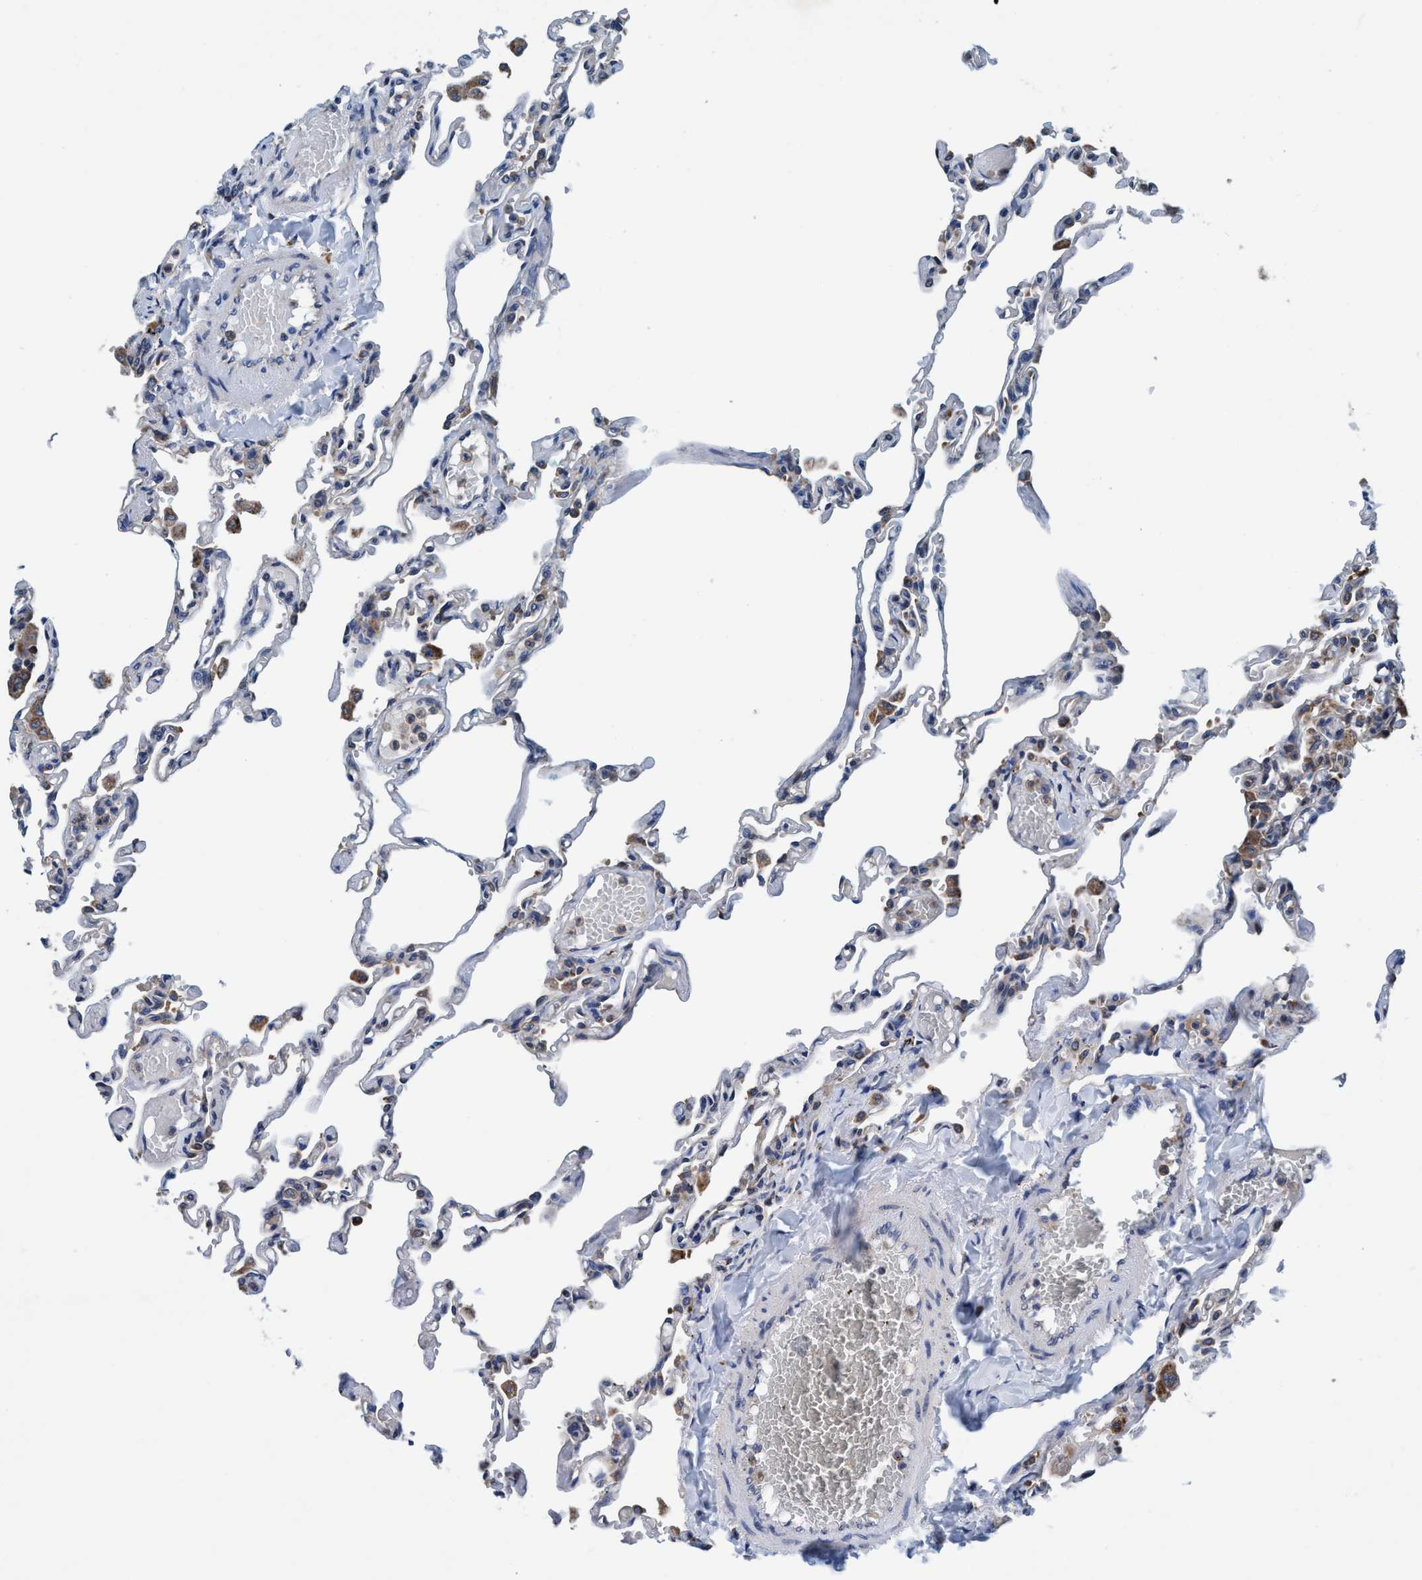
{"staining": {"intensity": "negative", "quantity": "none", "location": "none"}, "tissue": "lung", "cell_type": "Alveolar cells", "image_type": "normal", "snomed": [{"axis": "morphology", "description": "Normal tissue, NOS"}, {"axis": "topography", "description": "Lung"}], "caption": "High power microscopy photomicrograph of an immunohistochemistry (IHC) histopathology image of unremarkable lung, revealing no significant positivity in alveolar cells.", "gene": "ENDOG", "patient": {"sex": "male", "age": 21}}